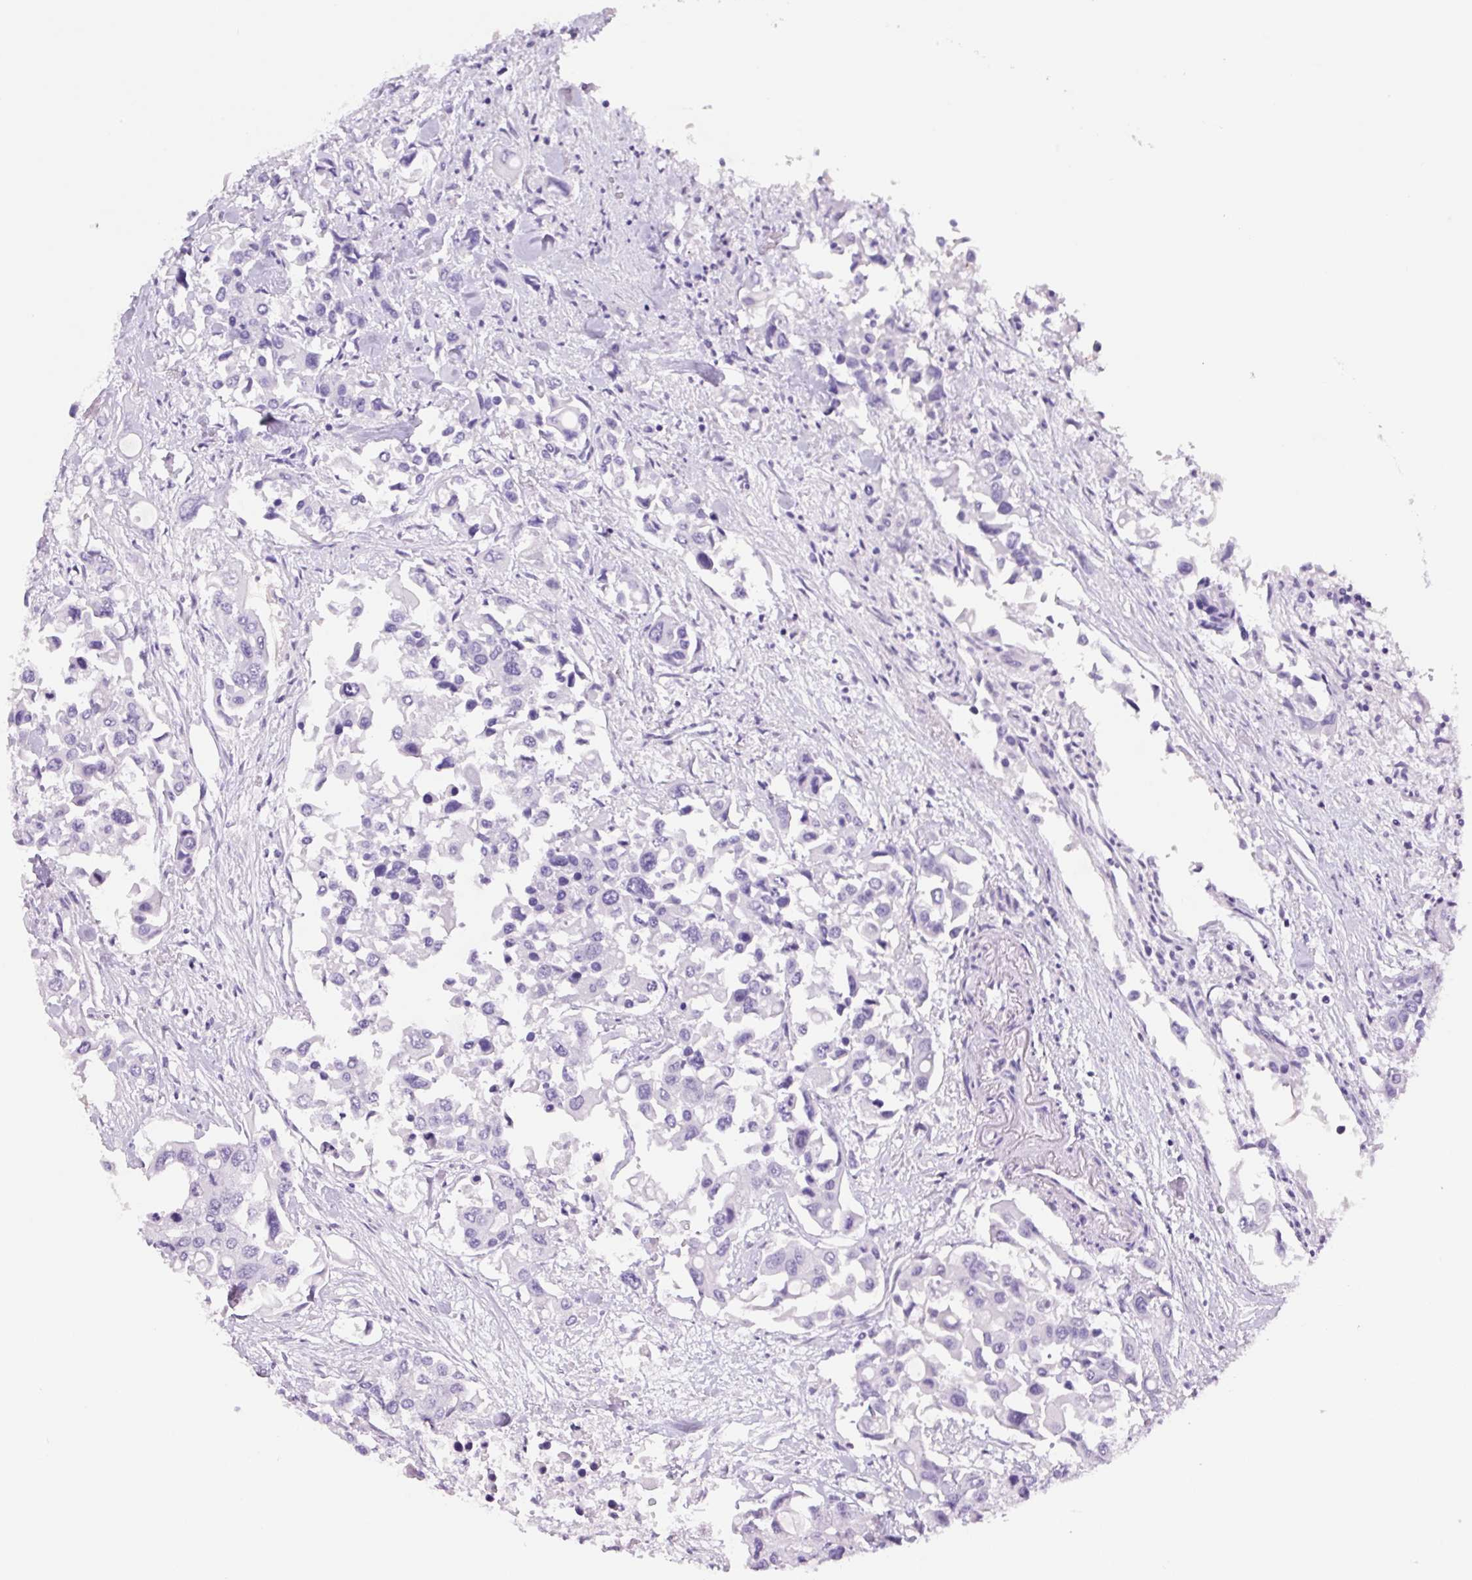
{"staining": {"intensity": "negative", "quantity": "none", "location": "none"}, "tissue": "colorectal cancer", "cell_type": "Tumor cells", "image_type": "cancer", "snomed": [{"axis": "morphology", "description": "Adenocarcinoma, NOS"}, {"axis": "topography", "description": "Colon"}], "caption": "The IHC photomicrograph has no significant expression in tumor cells of adenocarcinoma (colorectal) tissue. (DAB immunohistochemistry with hematoxylin counter stain).", "gene": "PRRT1", "patient": {"sex": "male", "age": 77}}